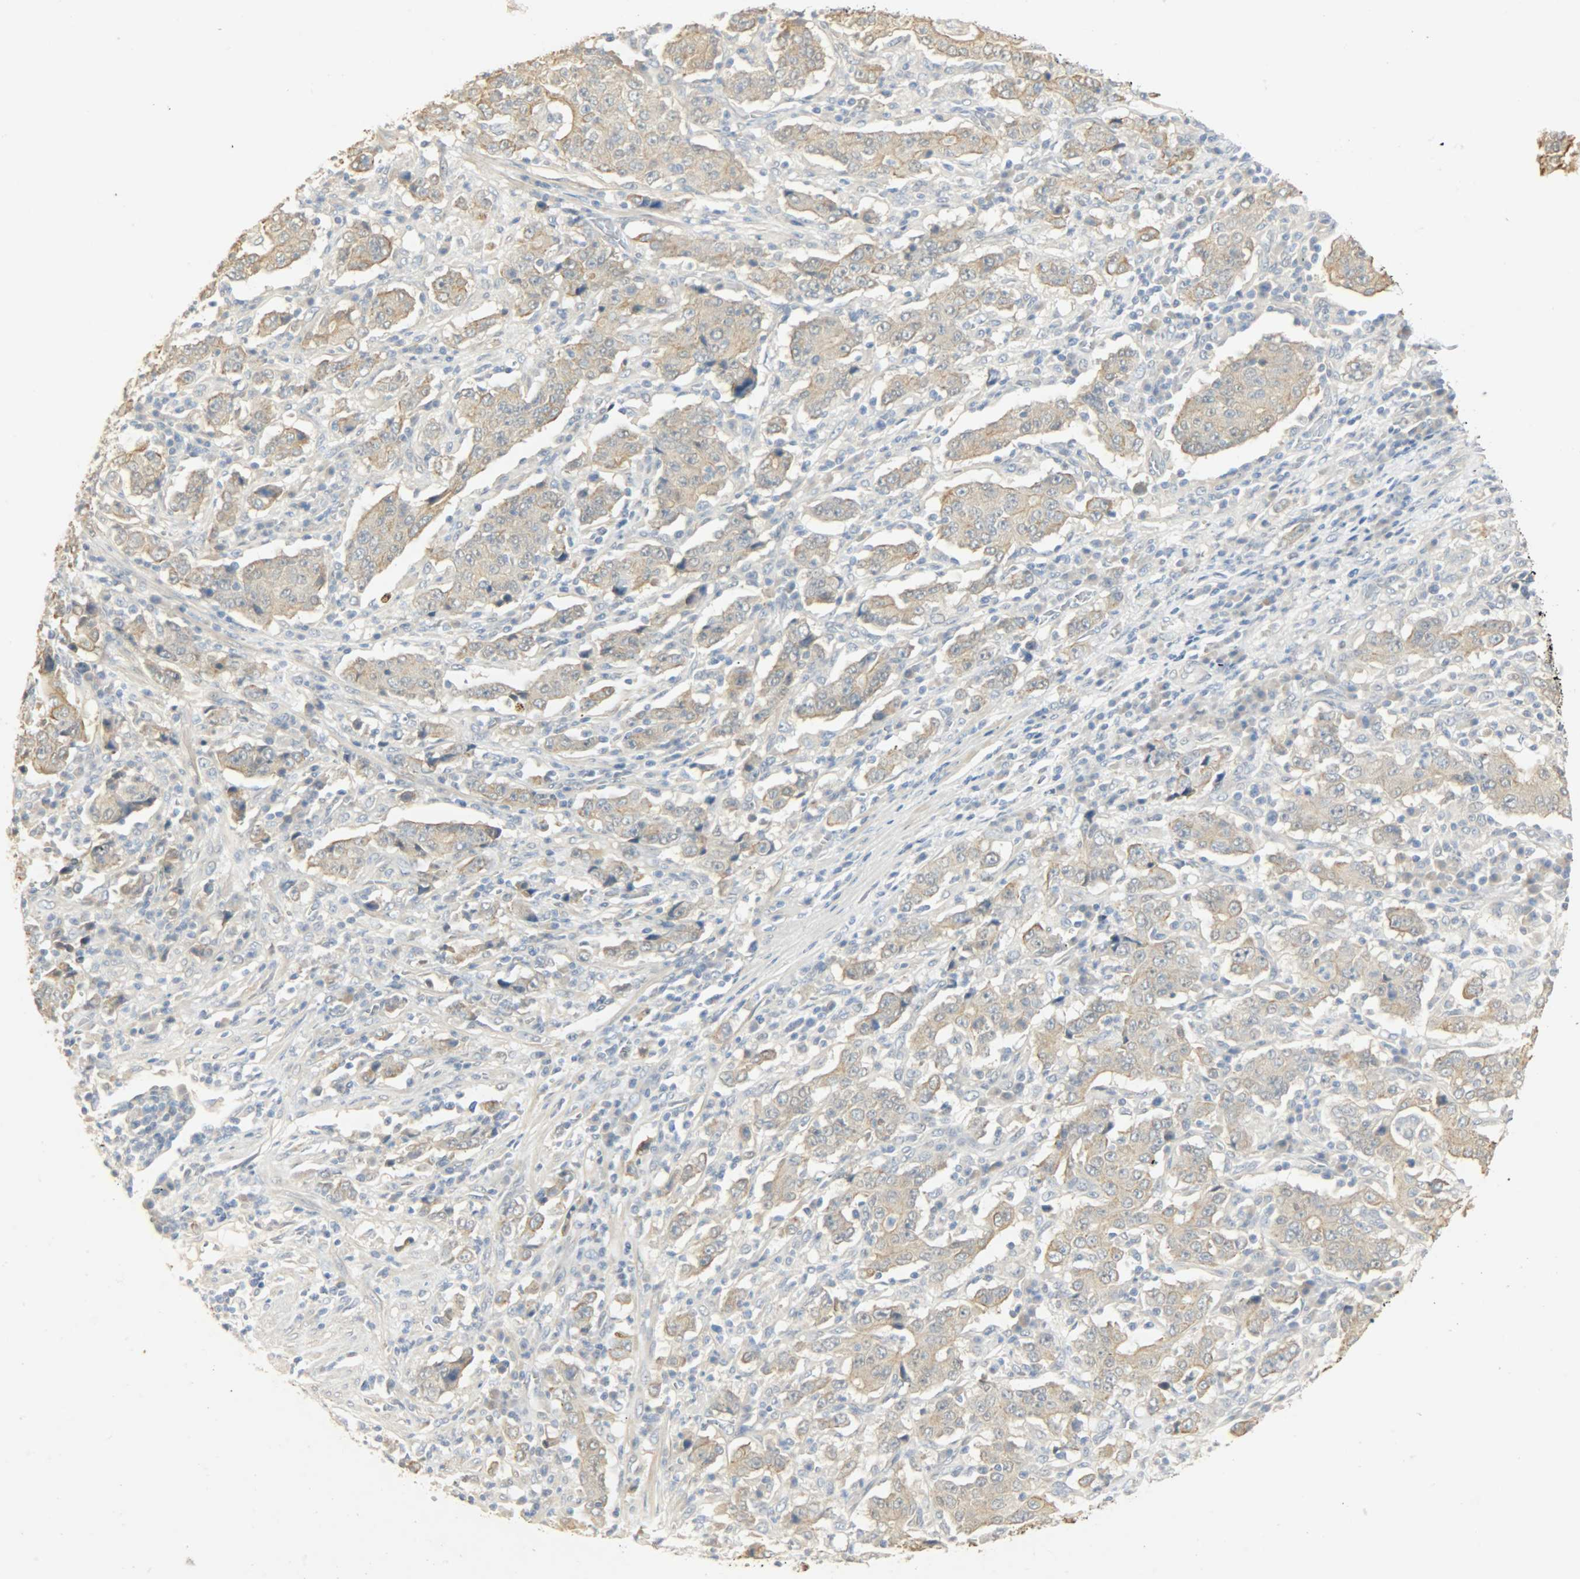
{"staining": {"intensity": "moderate", "quantity": ">75%", "location": "cytoplasmic/membranous"}, "tissue": "stomach cancer", "cell_type": "Tumor cells", "image_type": "cancer", "snomed": [{"axis": "morphology", "description": "Normal tissue, NOS"}, {"axis": "morphology", "description": "Adenocarcinoma, NOS"}, {"axis": "topography", "description": "Stomach, upper"}, {"axis": "topography", "description": "Stomach"}], "caption": "Tumor cells demonstrate moderate cytoplasmic/membranous expression in approximately >75% of cells in adenocarcinoma (stomach). The staining is performed using DAB brown chromogen to label protein expression. The nuclei are counter-stained blue using hematoxylin.", "gene": "USP13", "patient": {"sex": "male", "age": 59}}